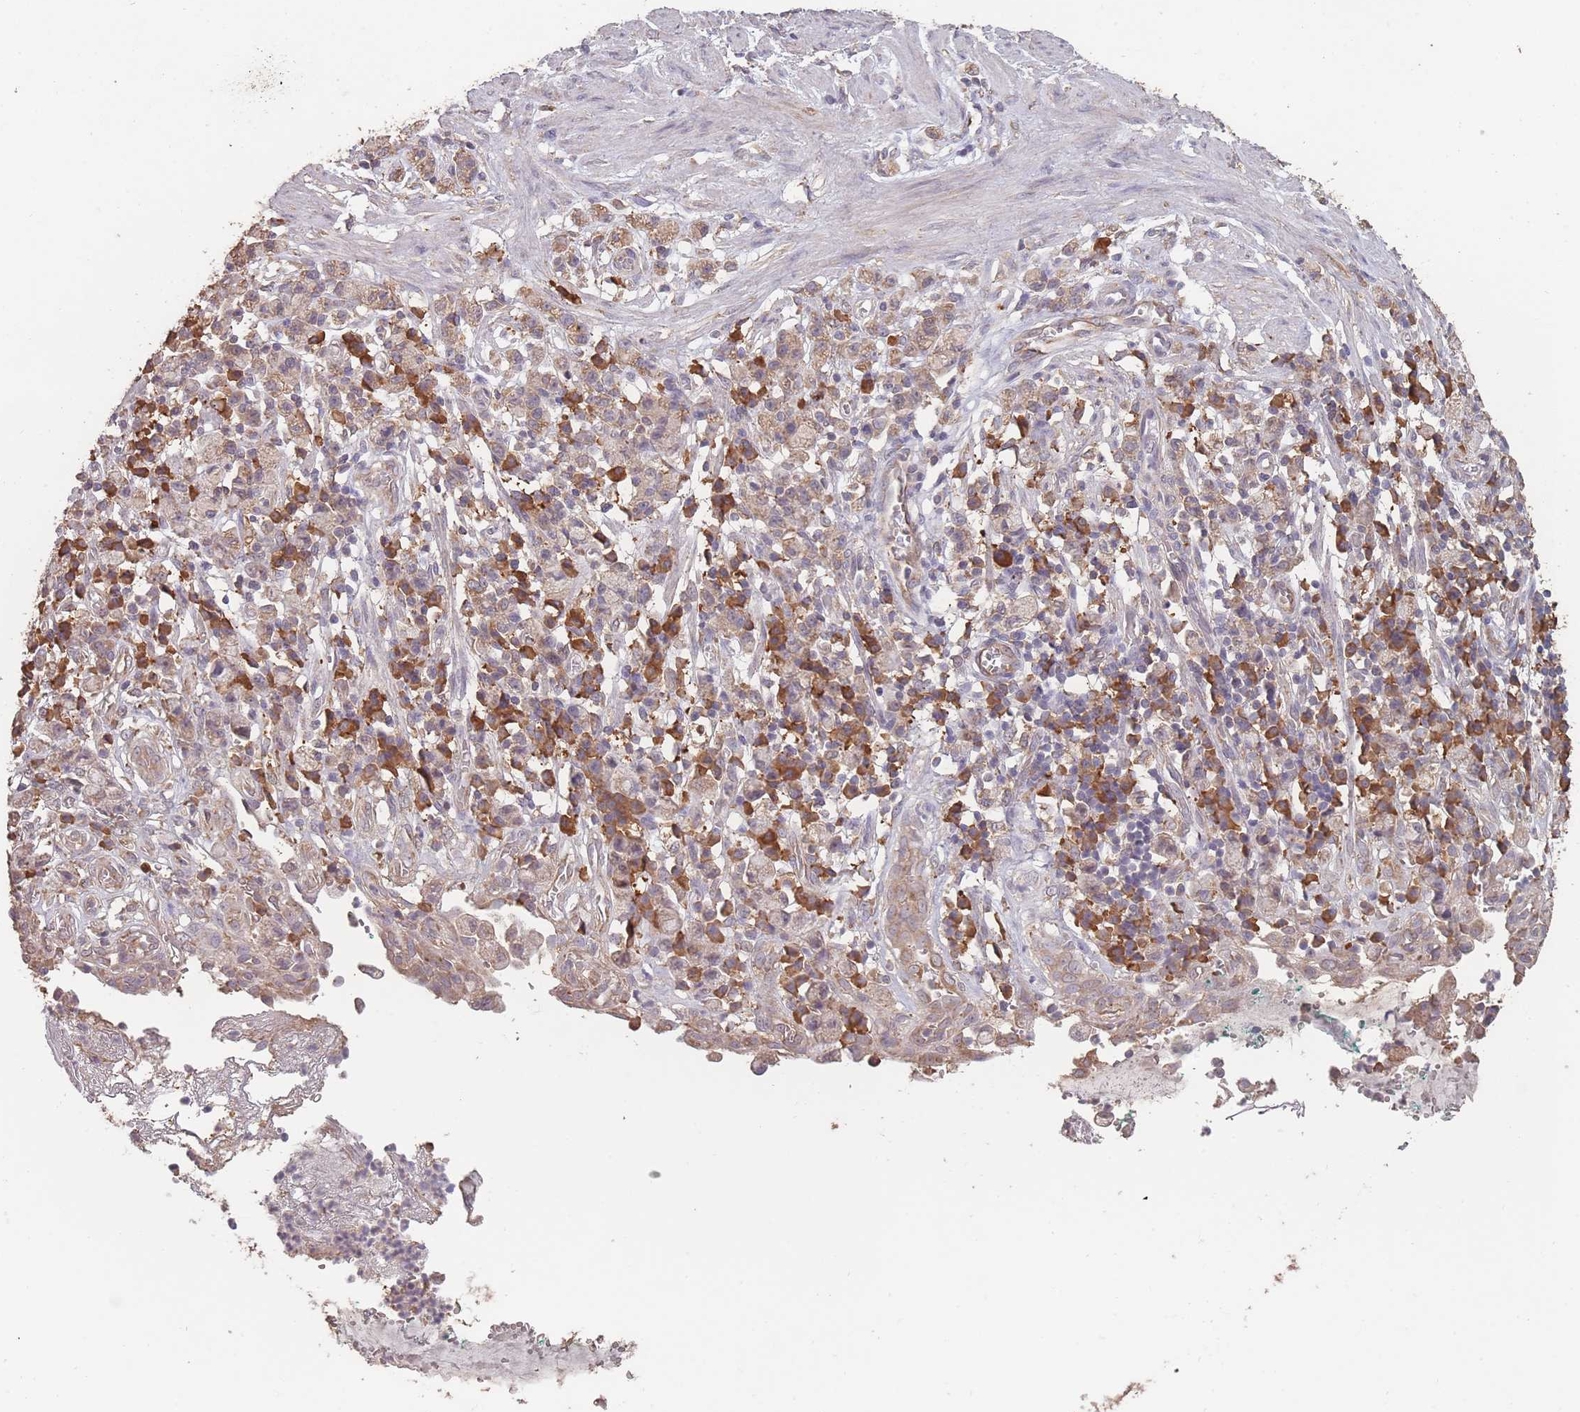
{"staining": {"intensity": "weak", "quantity": ">75%", "location": "cytoplasmic/membranous"}, "tissue": "stomach cancer", "cell_type": "Tumor cells", "image_type": "cancer", "snomed": [{"axis": "morphology", "description": "Adenocarcinoma, NOS"}, {"axis": "topography", "description": "Stomach"}], "caption": "This image demonstrates IHC staining of human stomach cancer (adenocarcinoma), with low weak cytoplasmic/membranous staining in approximately >75% of tumor cells.", "gene": "SANBR", "patient": {"sex": "male", "age": 77}}